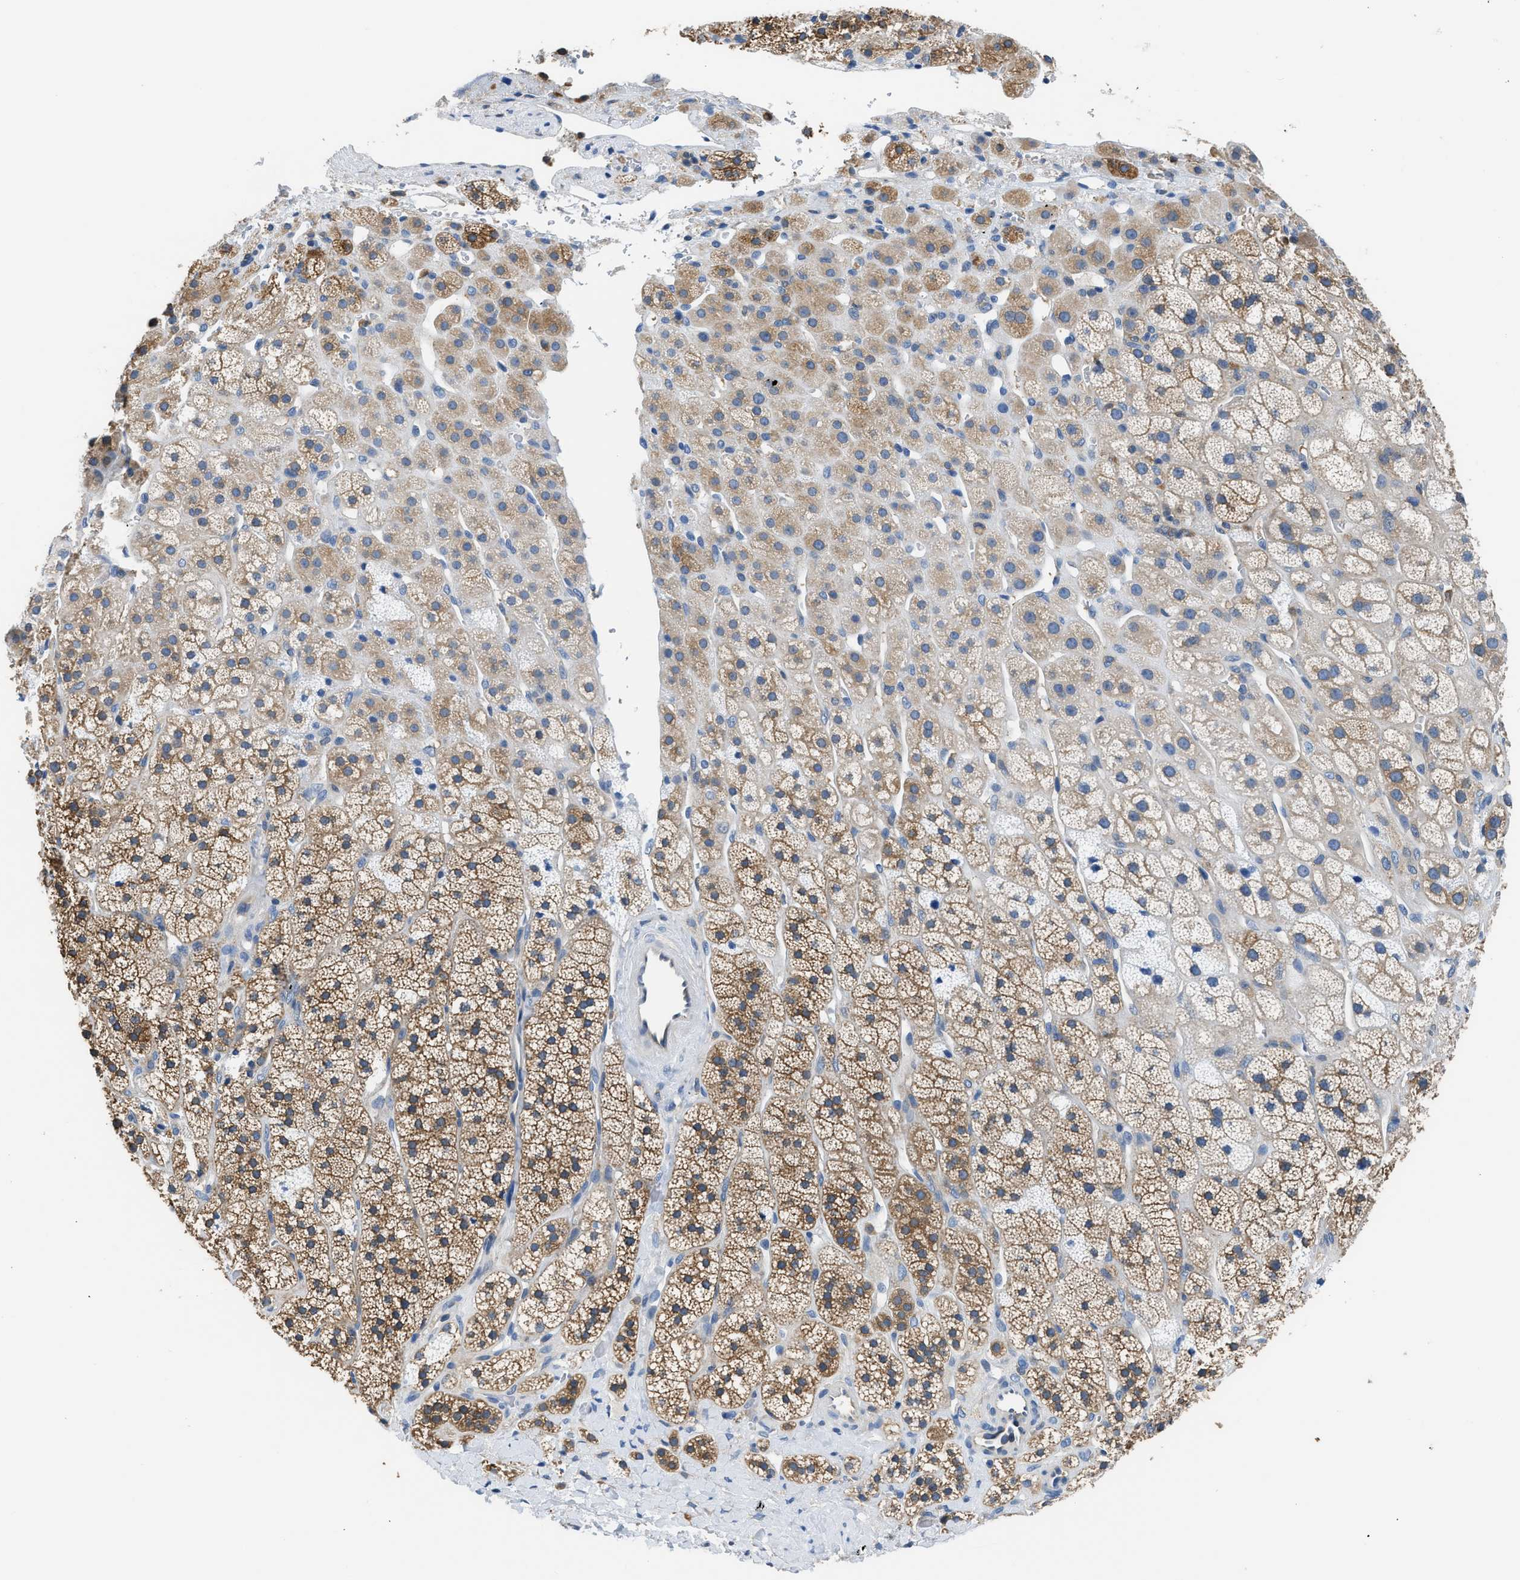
{"staining": {"intensity": "moderate", "quantity": ">75%", "location": "cytoplasmic/membranous"}, "tissue": "adrenal gland", "cell_type": "Glandular cells", "image_type": "normal", "snomed": [{"axis": "morphology", "description": "Normal tissue, NOS"}, {"axis": "topography", "description": "Adrenal gland"}], "caption": "About >75% of glandular cells in normal adrenal gland demonstrate moderate cytoplasmic/membranous protein positivity as visualized by brown immunohistochemical staining.", "gene": "PKM", "patient": {"sex": "male", "age": 56}}